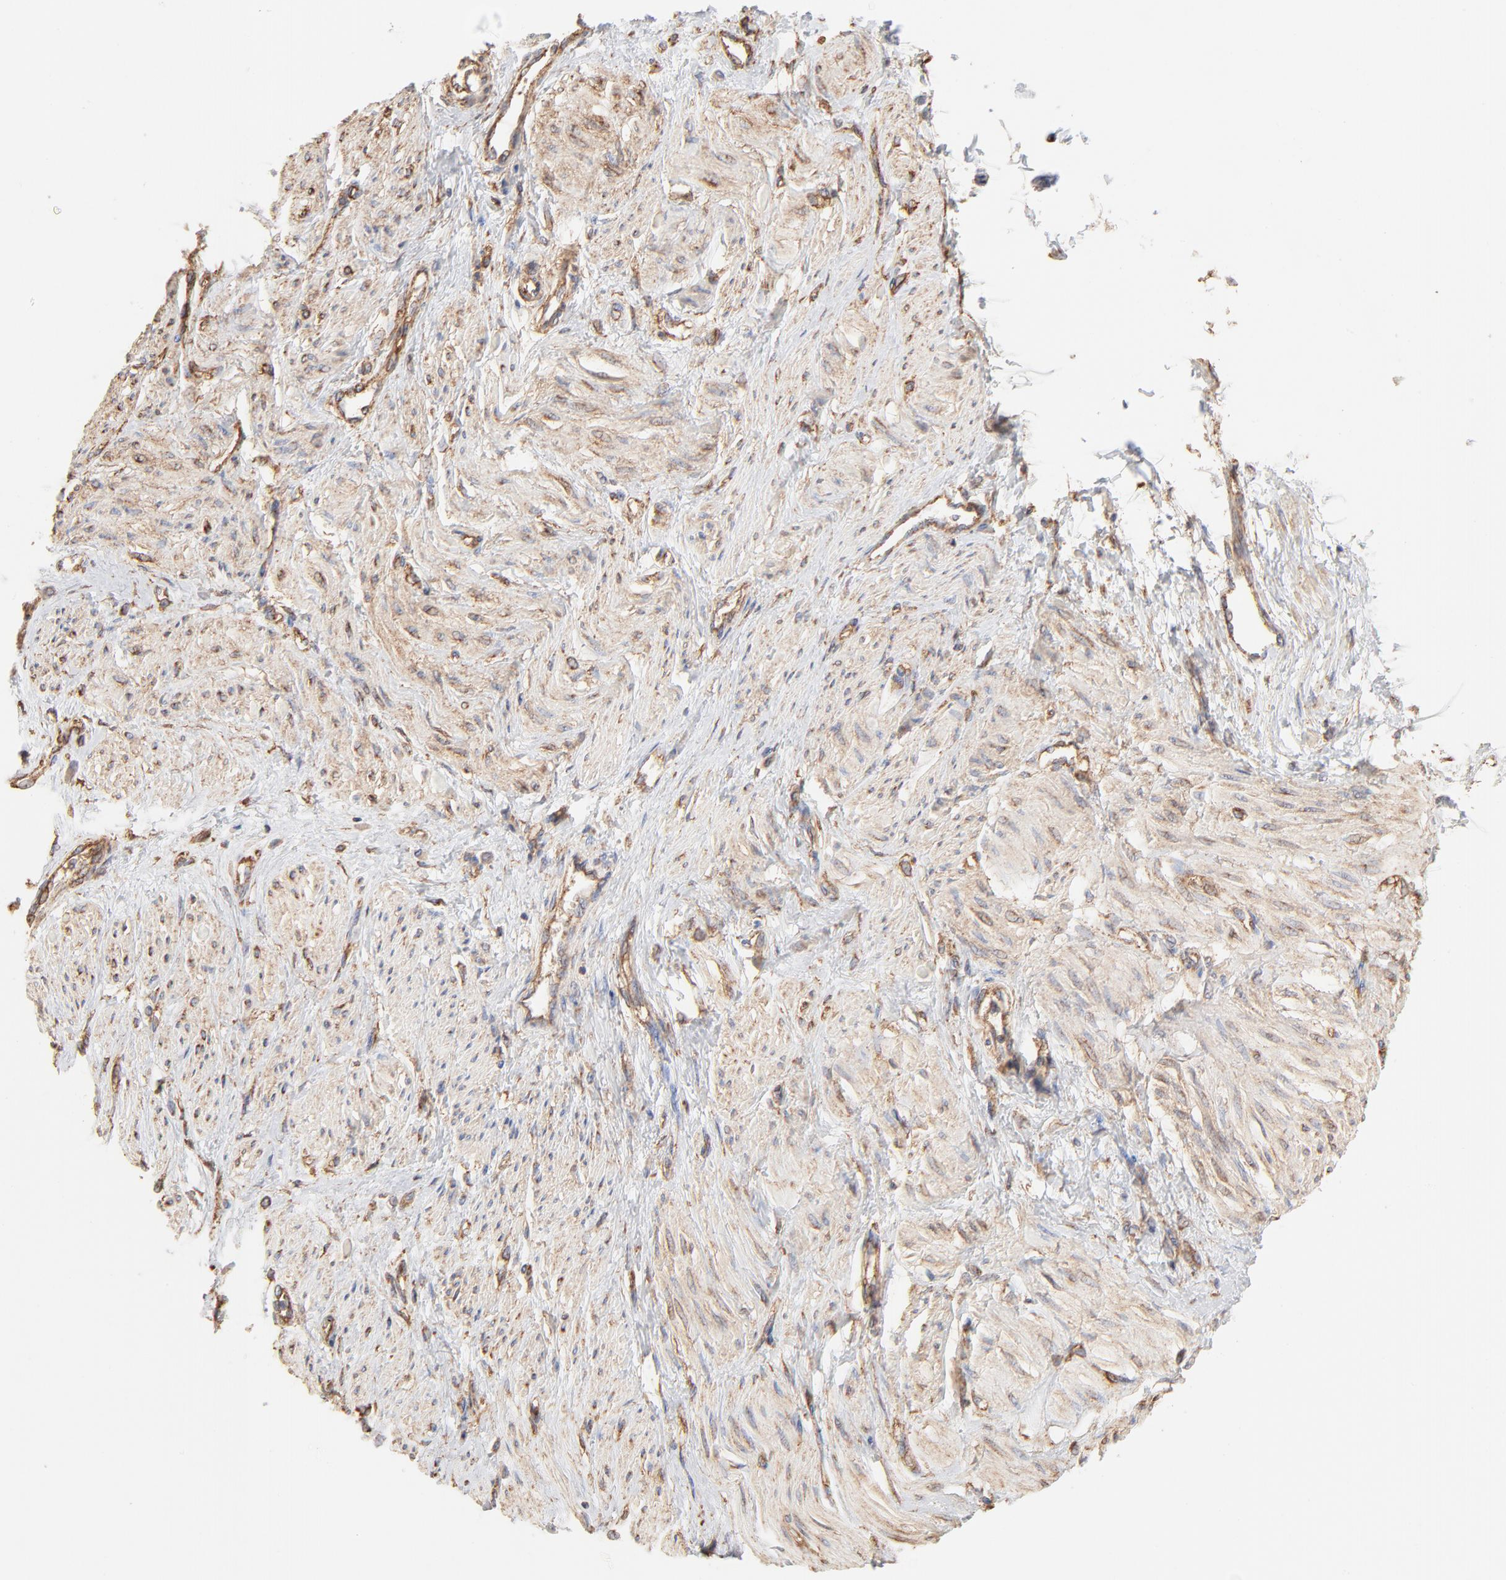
{"staining": {"intensity": "moderate", "quantity": ">75%", "location": "cytoplasmic/membranous"}, "tissue": "smooth muscle", "cell_type": "Smooth muscle cells", "image_type": "normal", "snomed": [{"axis": "morphology", "description": "Normal tissue, NOS"}, {"axis": "topography", "description": "Smooth muscle"}, {"axis": "topography", "description": "Uterus"}], "caption": "IHC micrograph of benign smooth muscle: smooth muscle stained using IHC displays medium levels of moderate protein expression localized specifically in the cytoplasmic/membranous of smooth muscle cells, appearing as a cytoplasmic/membranous brown color.", "gene": "CLTB", "patient": {"sex": "female", "age": 39}}